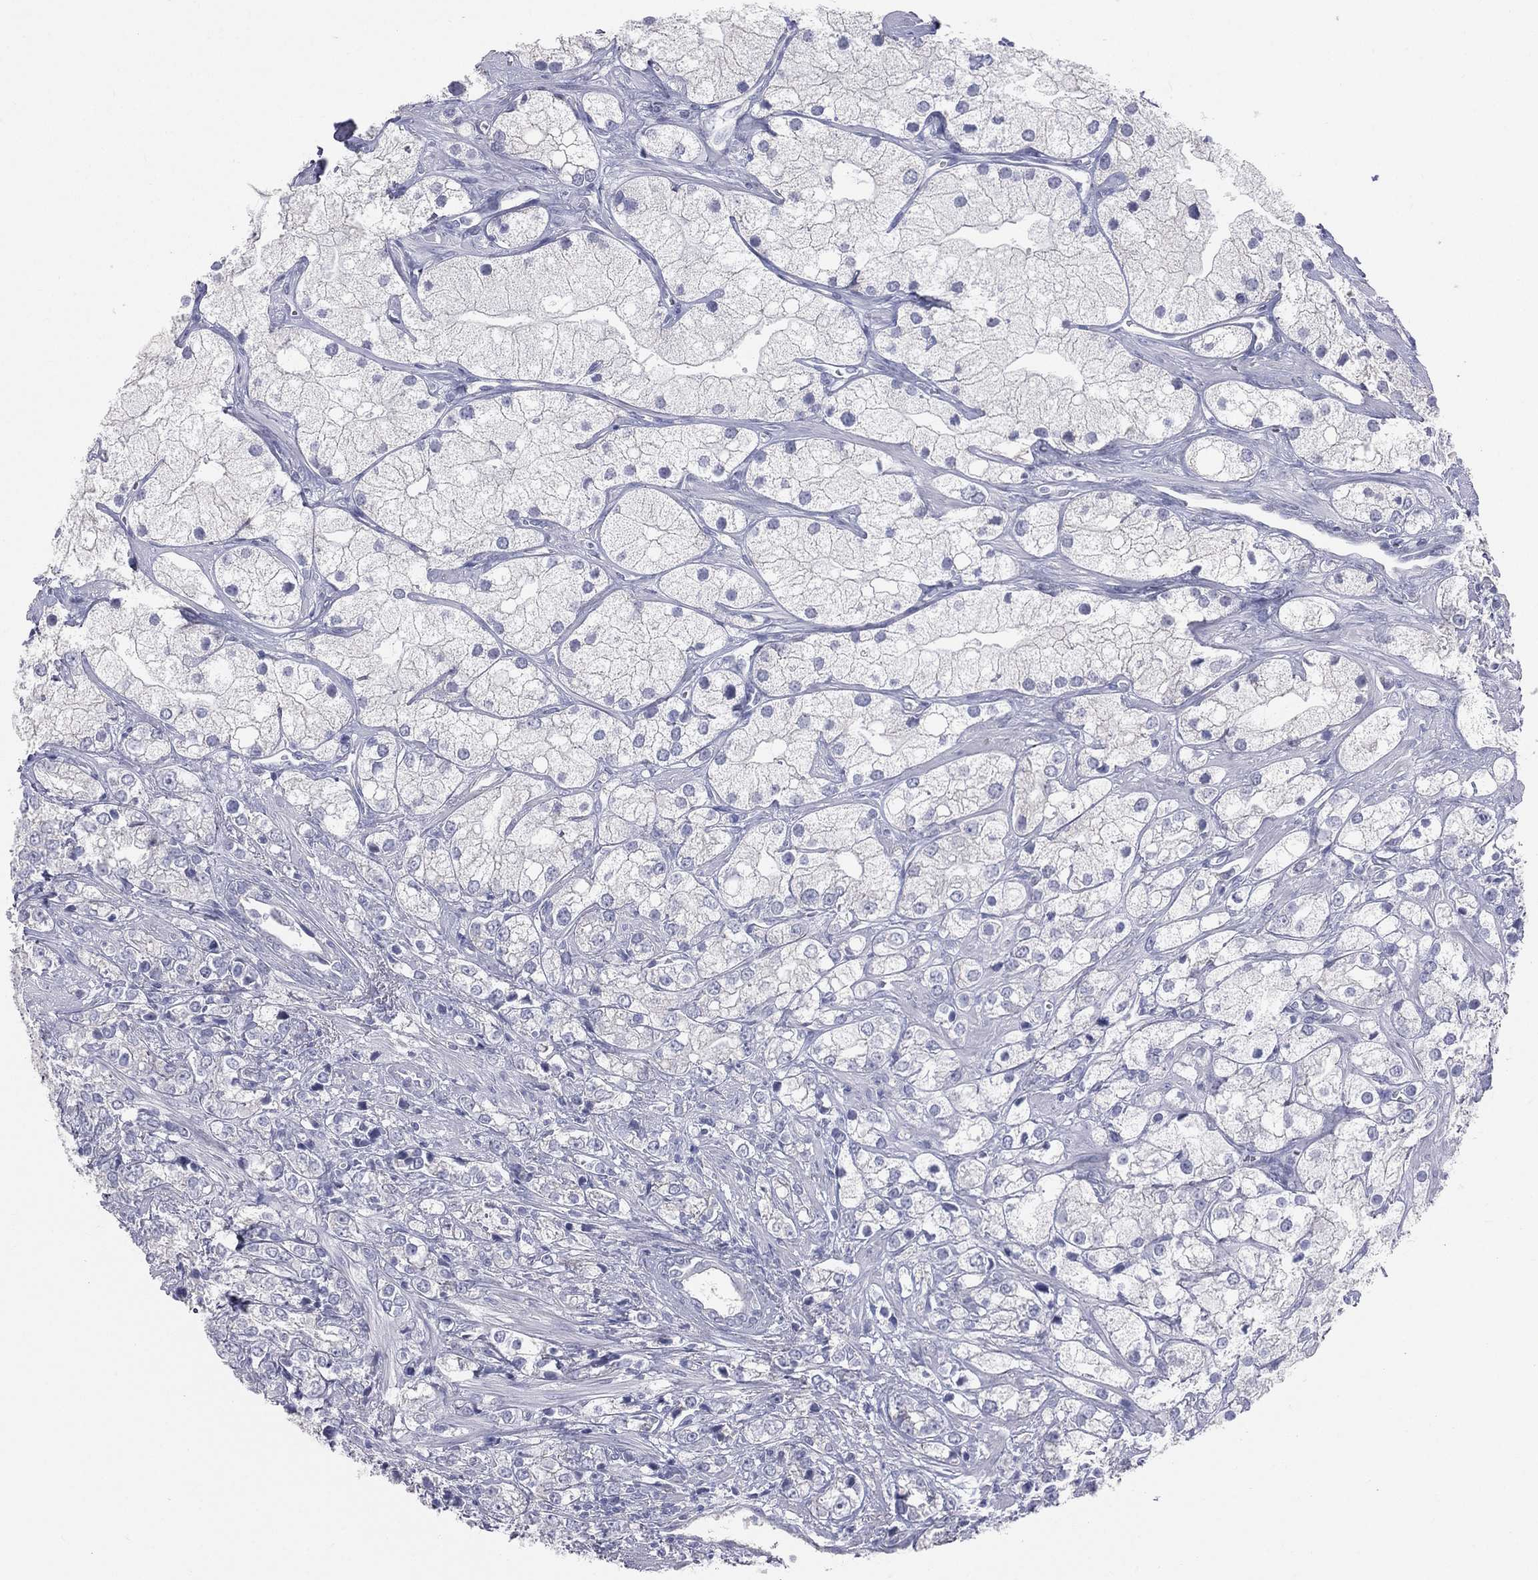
{"staining": {"intensity": "negative", "quantity": "none", "location": "none"}, "tissue": "prostate cancer", "cell_type": "Tumor cells", "image_type": "cancer", "snomed": [{"axis": "morphology", "description": "Adenocarcinoma, NOS"}, {"axis": "topography", "description": "Prostate and seminal vesicle, NOS"}, {"axis": "topography", "description": "Prostate"}], "caption": "DAB immunohistochemical staining of prostate cancer reveals no significant staining in tumor cells.", "gene": "STK31", "patient": {"sex": "male", "age": 79}}